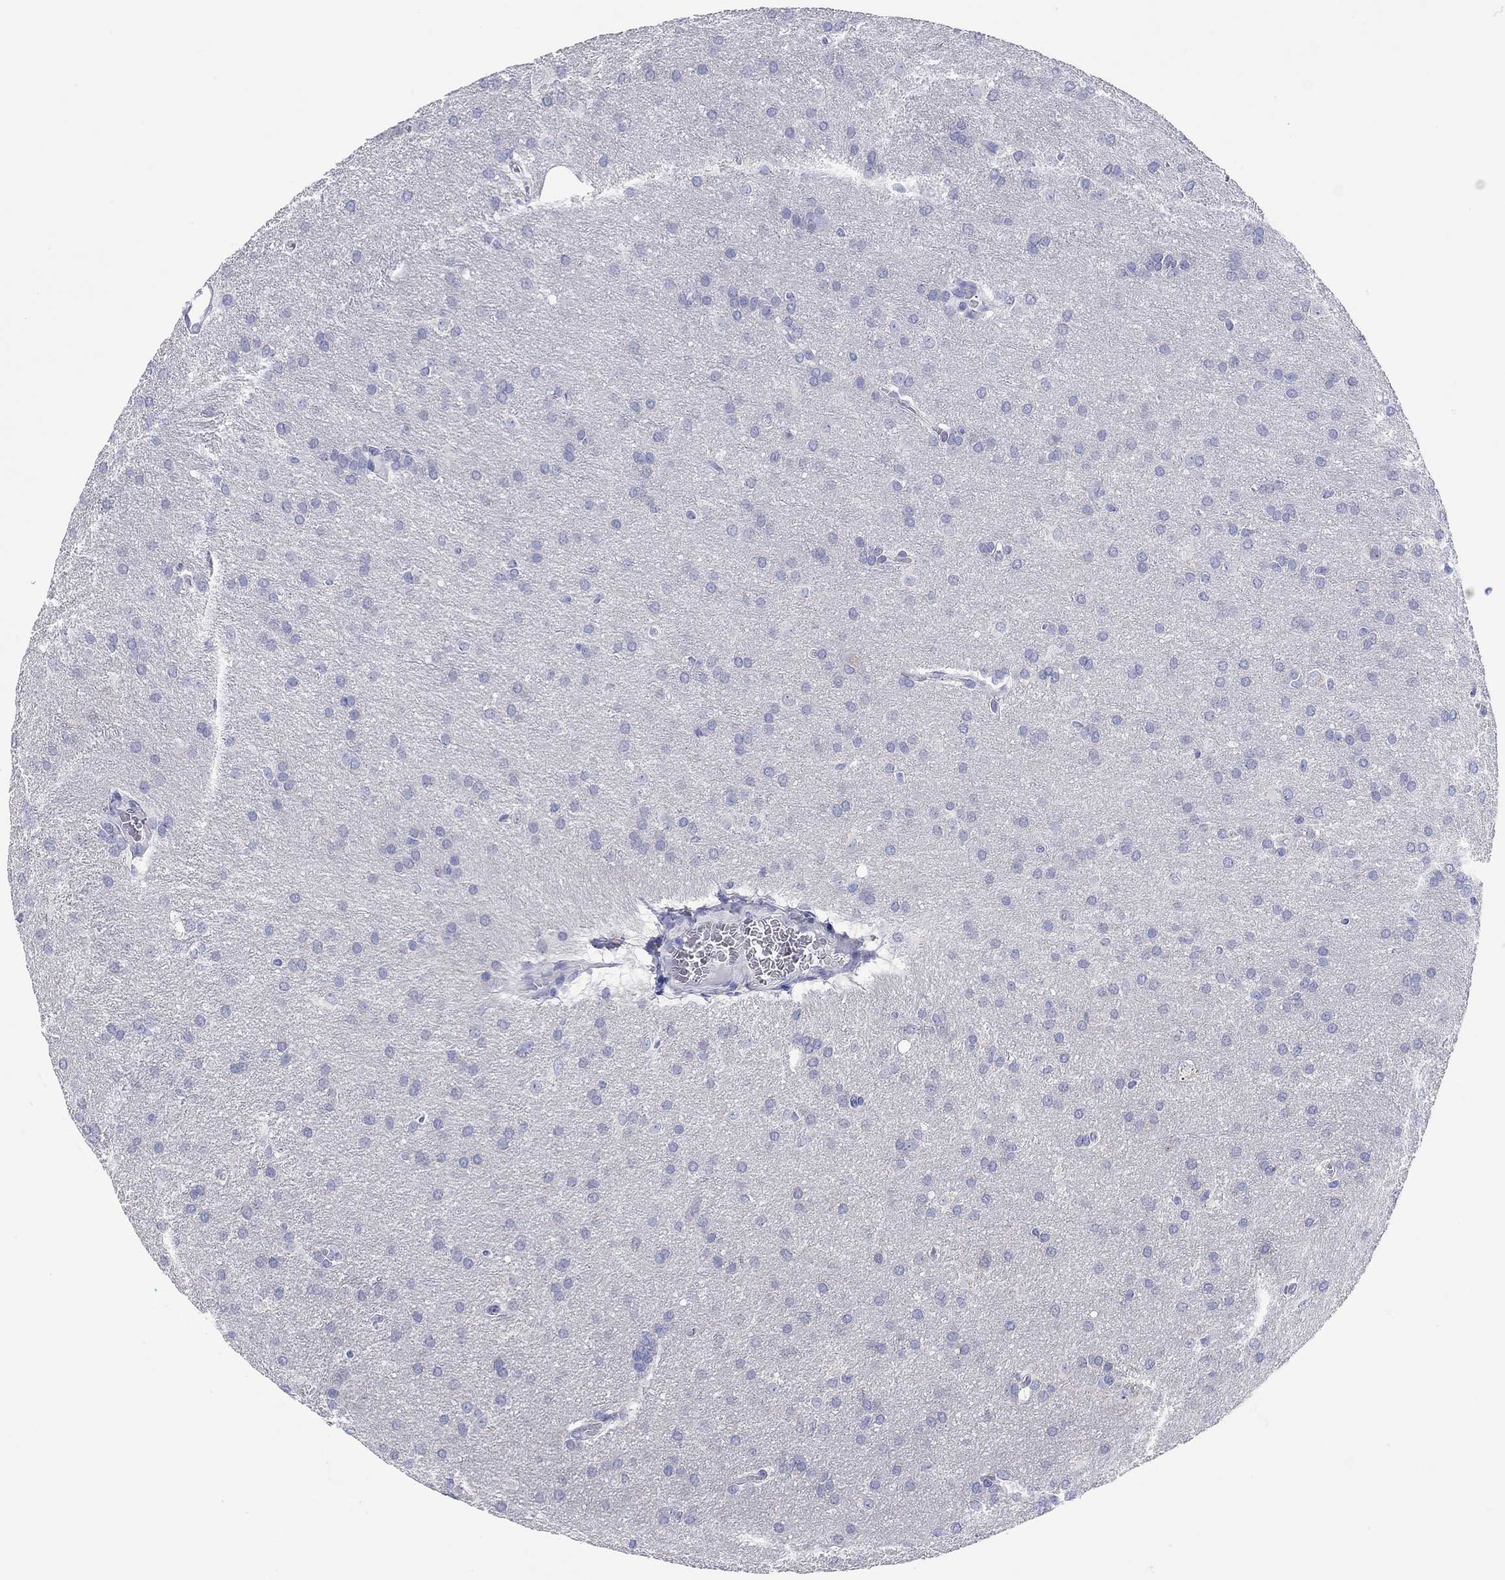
{"staining": {"intensity": "negative", "quantity": "none", "location": "none"}, "tissue": "glioma", "cell_type": "Tumor cells", "image_type": "cancer", "snomed": [{"axis": "morphology", "description": "Glioma, malignant, Low grade"}, {"axis": "topography", "description": "Brain"}], "caption": "An immunohistochemistry photomicrograph of malignant glioma (low-grade) is shown. There is no staining in tumor cells of malignant glioma (low-grade). (Immunohistochemistry, brightfield microscopy, high magnification).", "gene": "CHI3L2", "patient": {"sex": "female", "age": 32}}